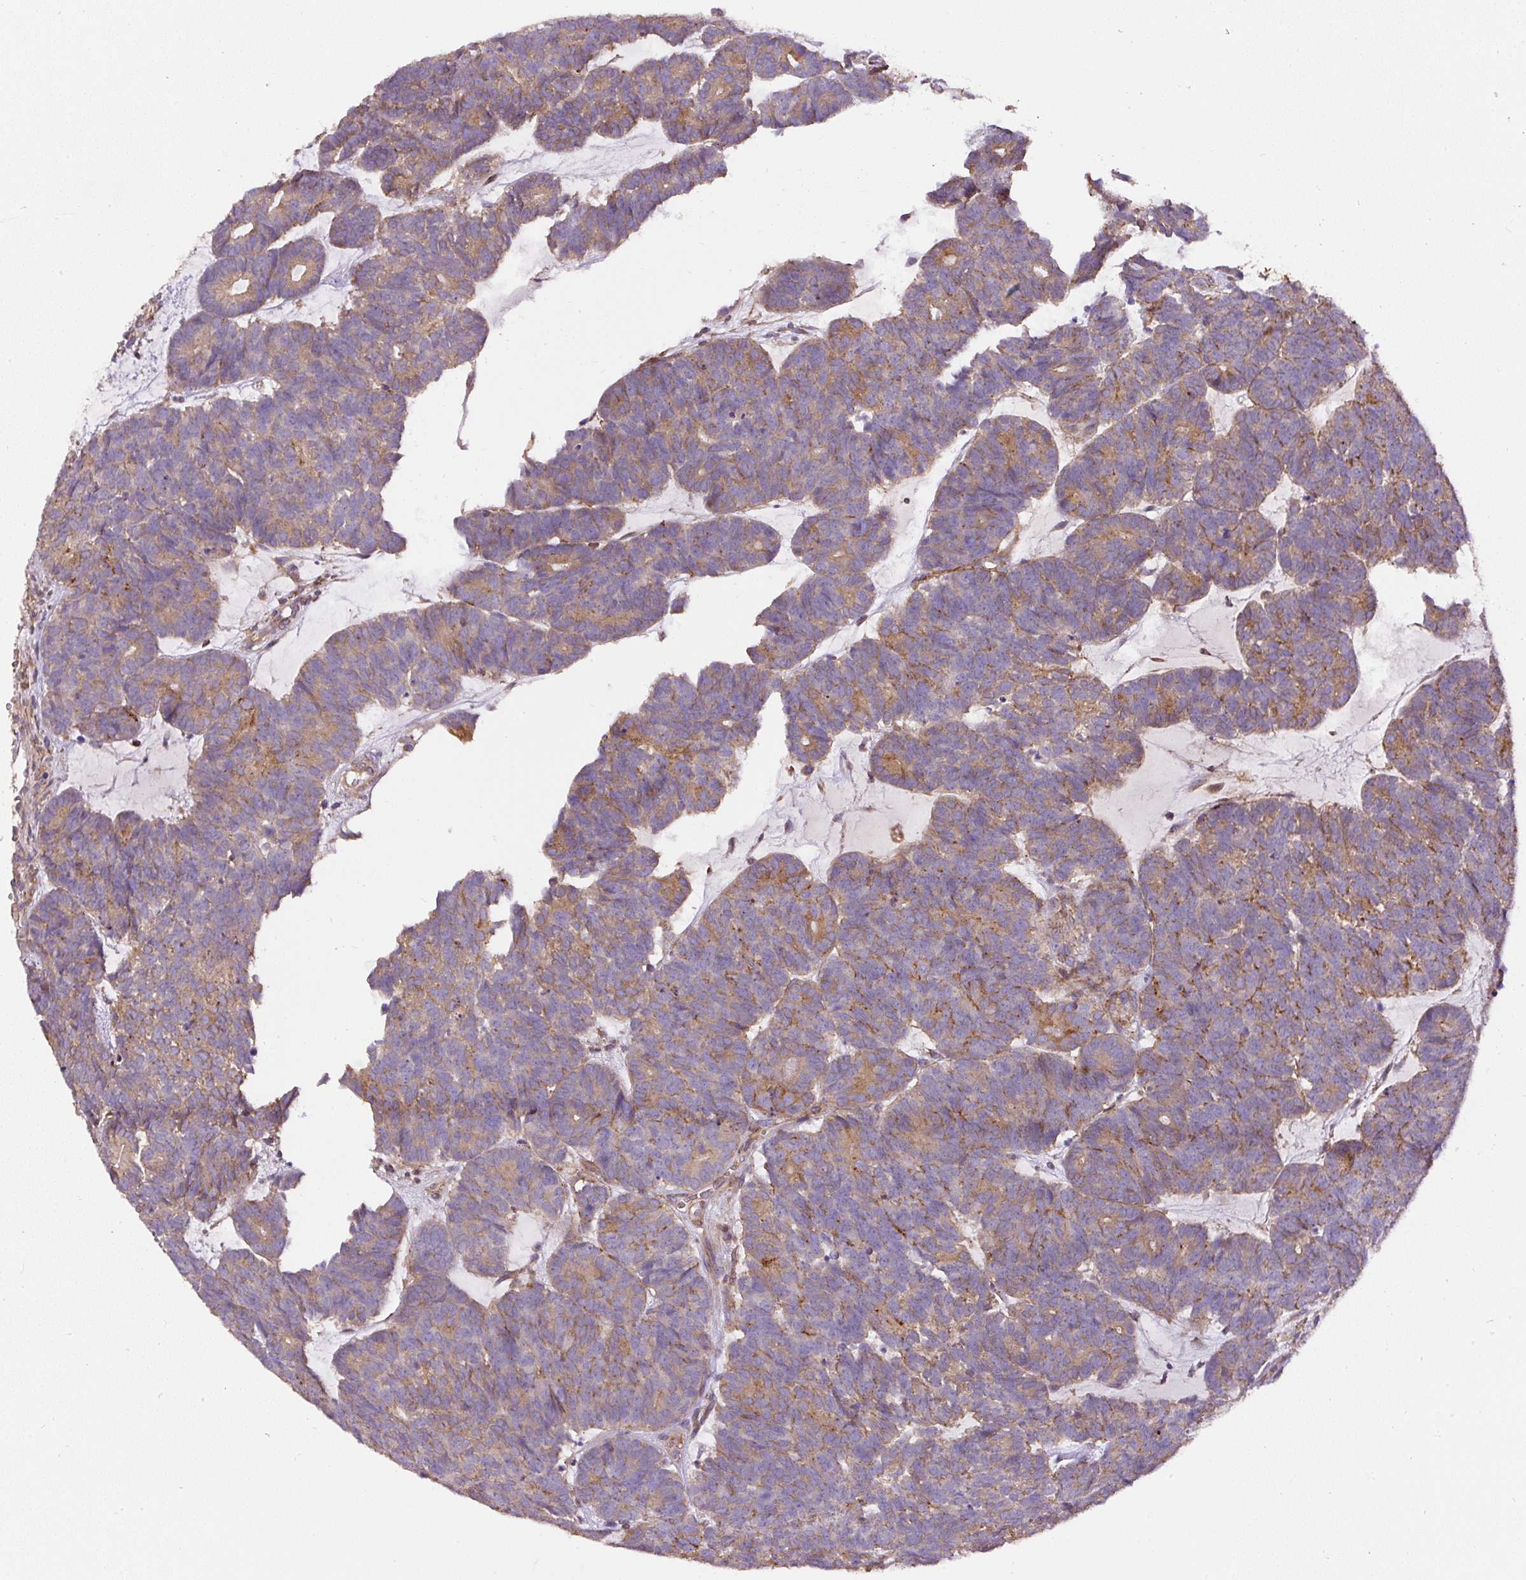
{"staining": {"intensity": "moderate", "quantity": "25%-75%", "location": "cytoplasmic/membranous"}, "tissue": "head and neck cancer", "cell_type": "Tumor cells", "image_type": "cancer", "snomed": [{"axis": "morphology", "description": "Adenocarcinoma, NOS"}, {"axis": "topography", "description": "Head-Neck"}], "caption": "This micrograph exhibits IHC staining of adenocarcinoma (head and neck), with medium moderate cytoplasmic/membranous expression in approximately 25%-75% of tumor cells.", "gene": "RNF170", "patient": {"sex": "female", "age": 81}}